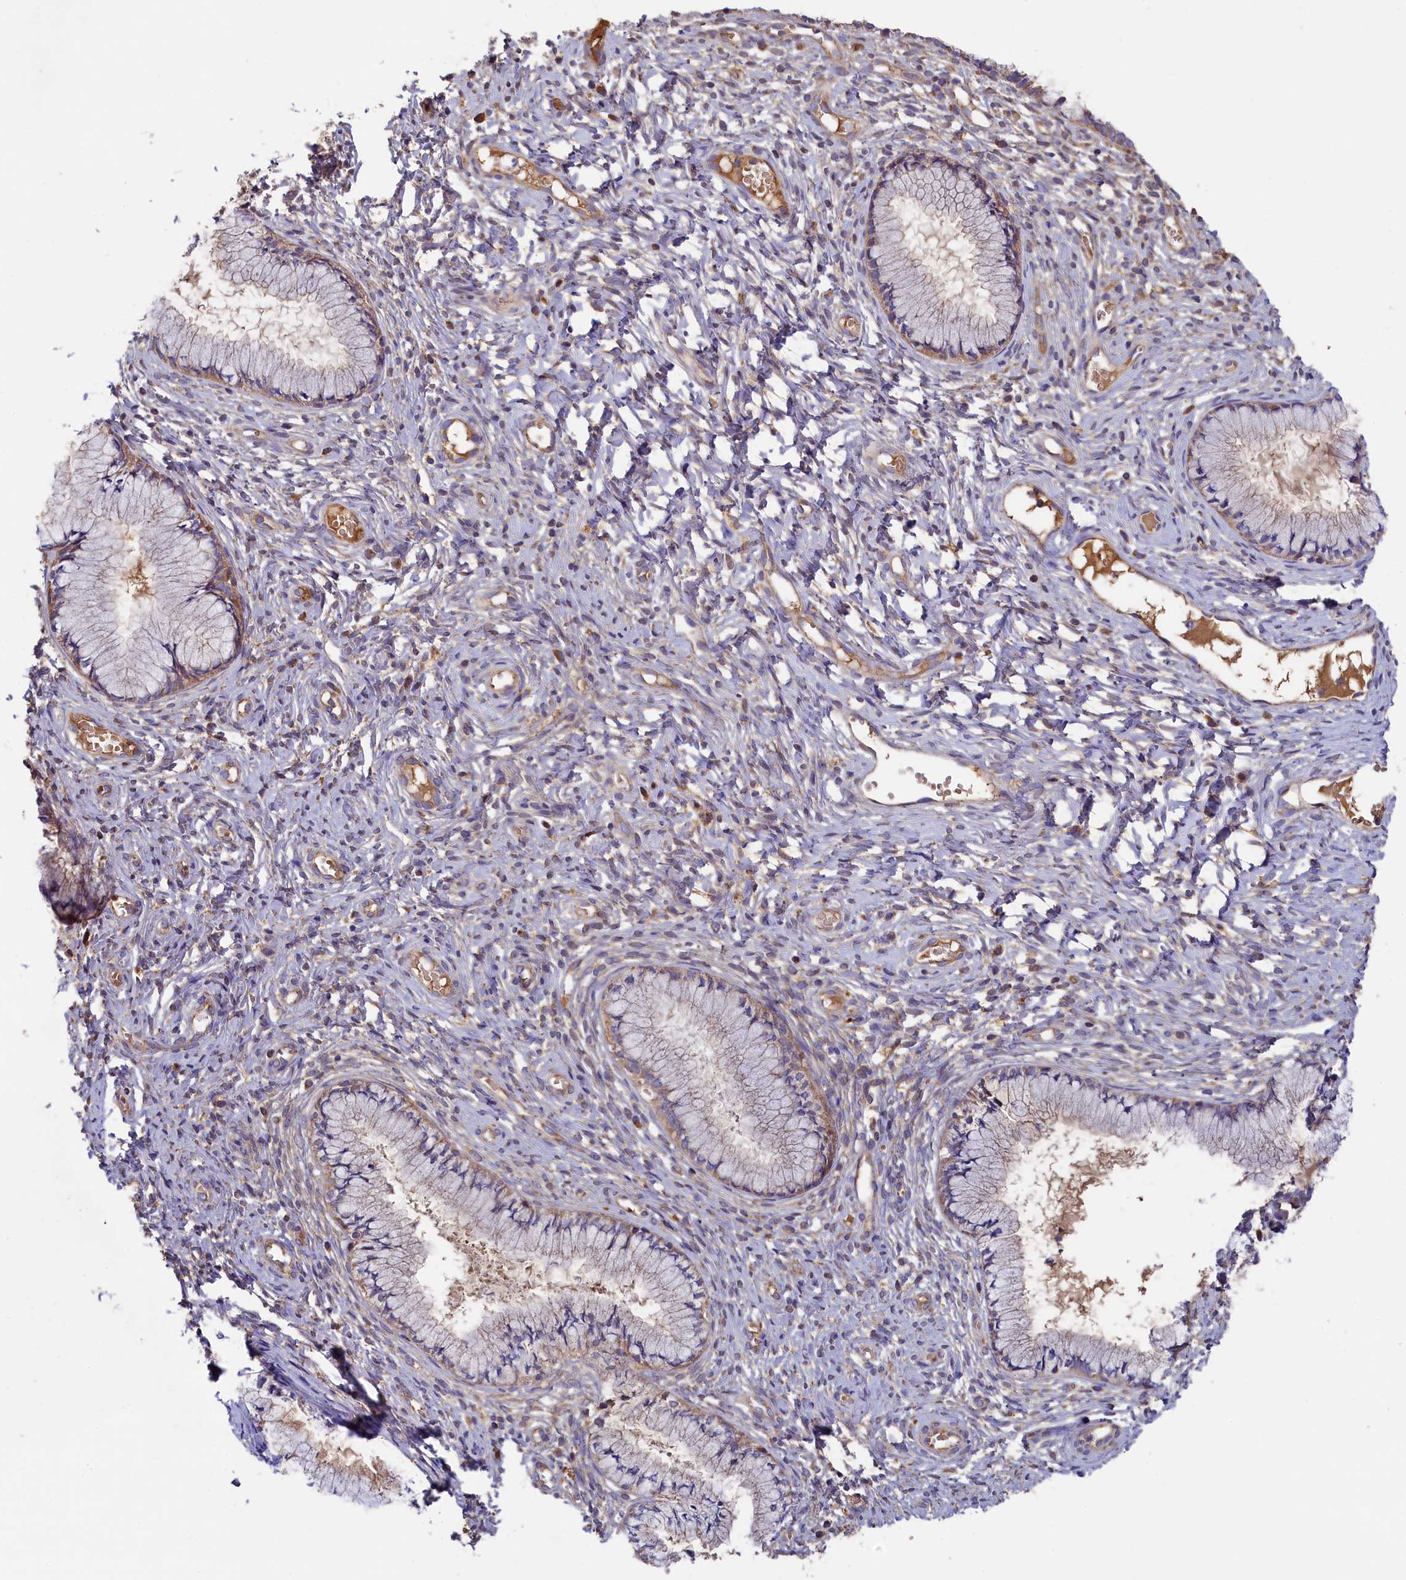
{"staining": {"intensity": "weak", "quantity": "25%-75%", "location": "cytoplasmic/membranous"}, "tissue": "cervix", "cell_type": "Glandular cells", "image_type": "normal", "snomed": [{"axis": "morphology", "description": "Normal tissue, NOS"}, {"axis": "topography", "description": "Cervix"}], "caption": "Glandular cells reveal weak cytoplasmic/membranous staining in approximately 25%-75% of cells in normal cervix. (brown staining indicates protein expression, while blue staining denotes nuclei).", "gene": "SEC31B", "patient": {"sex": "female", "age": 42}}